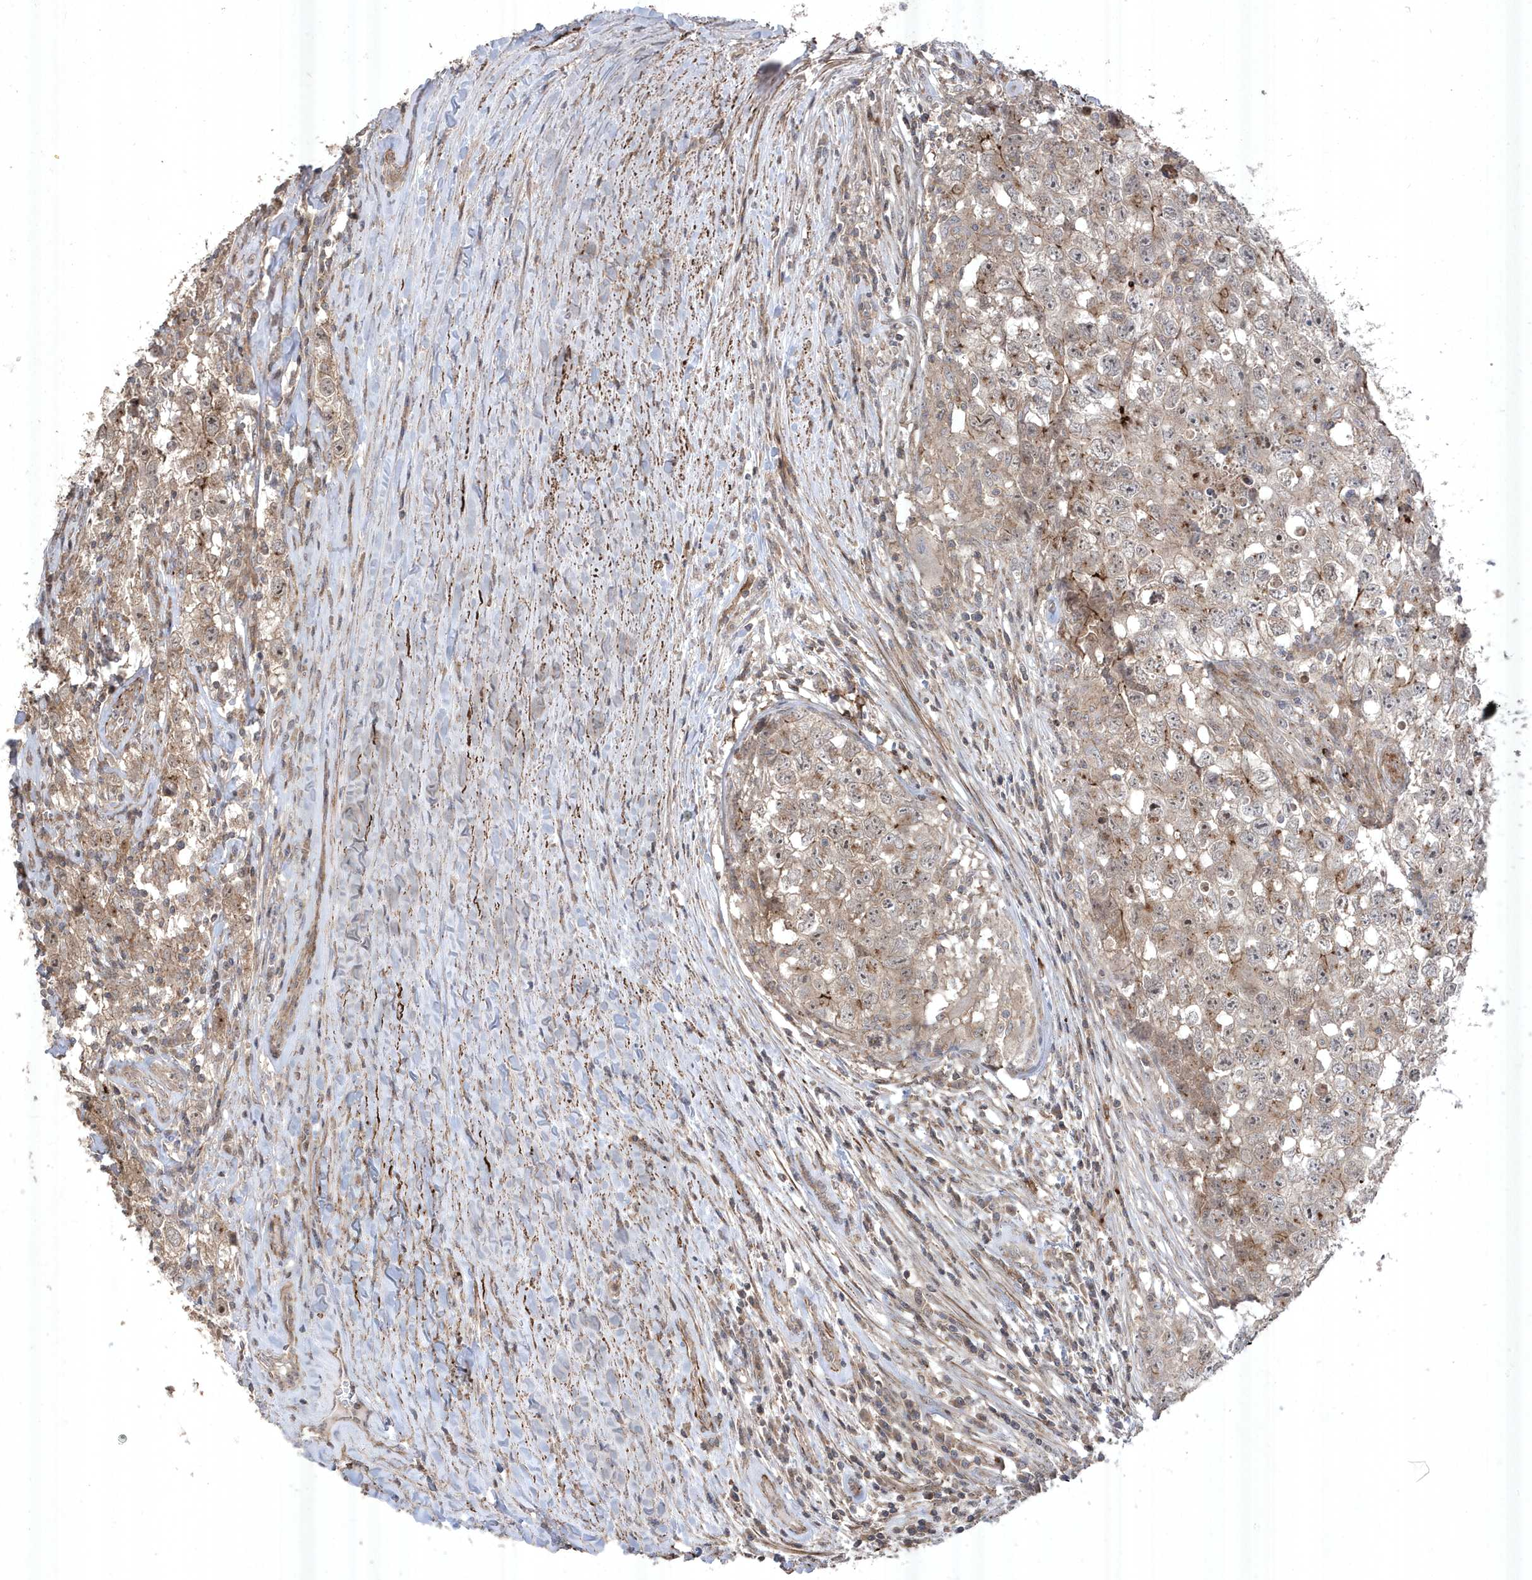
{"staining": {"intensity": "moderate", "quantity": "<25%", "location": "cytoplasmic/membranous"}, "tissue": "testis cancer", "cell_type": "Tumor cells", "image_type": "cancer", "snomed": [{"axis": "morphology", "description": "Seminoma, NOS"}, {"axis": "morphology", "description": "Carcinoma, Embryonal, NOS"}, {"axis": "topography", "description": "Testis"}], "caption": "Testis cancer stained with a protein marker displays moderate staining in tumor cells.", "gene": "CETN3", "patient": {"sex": "male", "age": 43}}